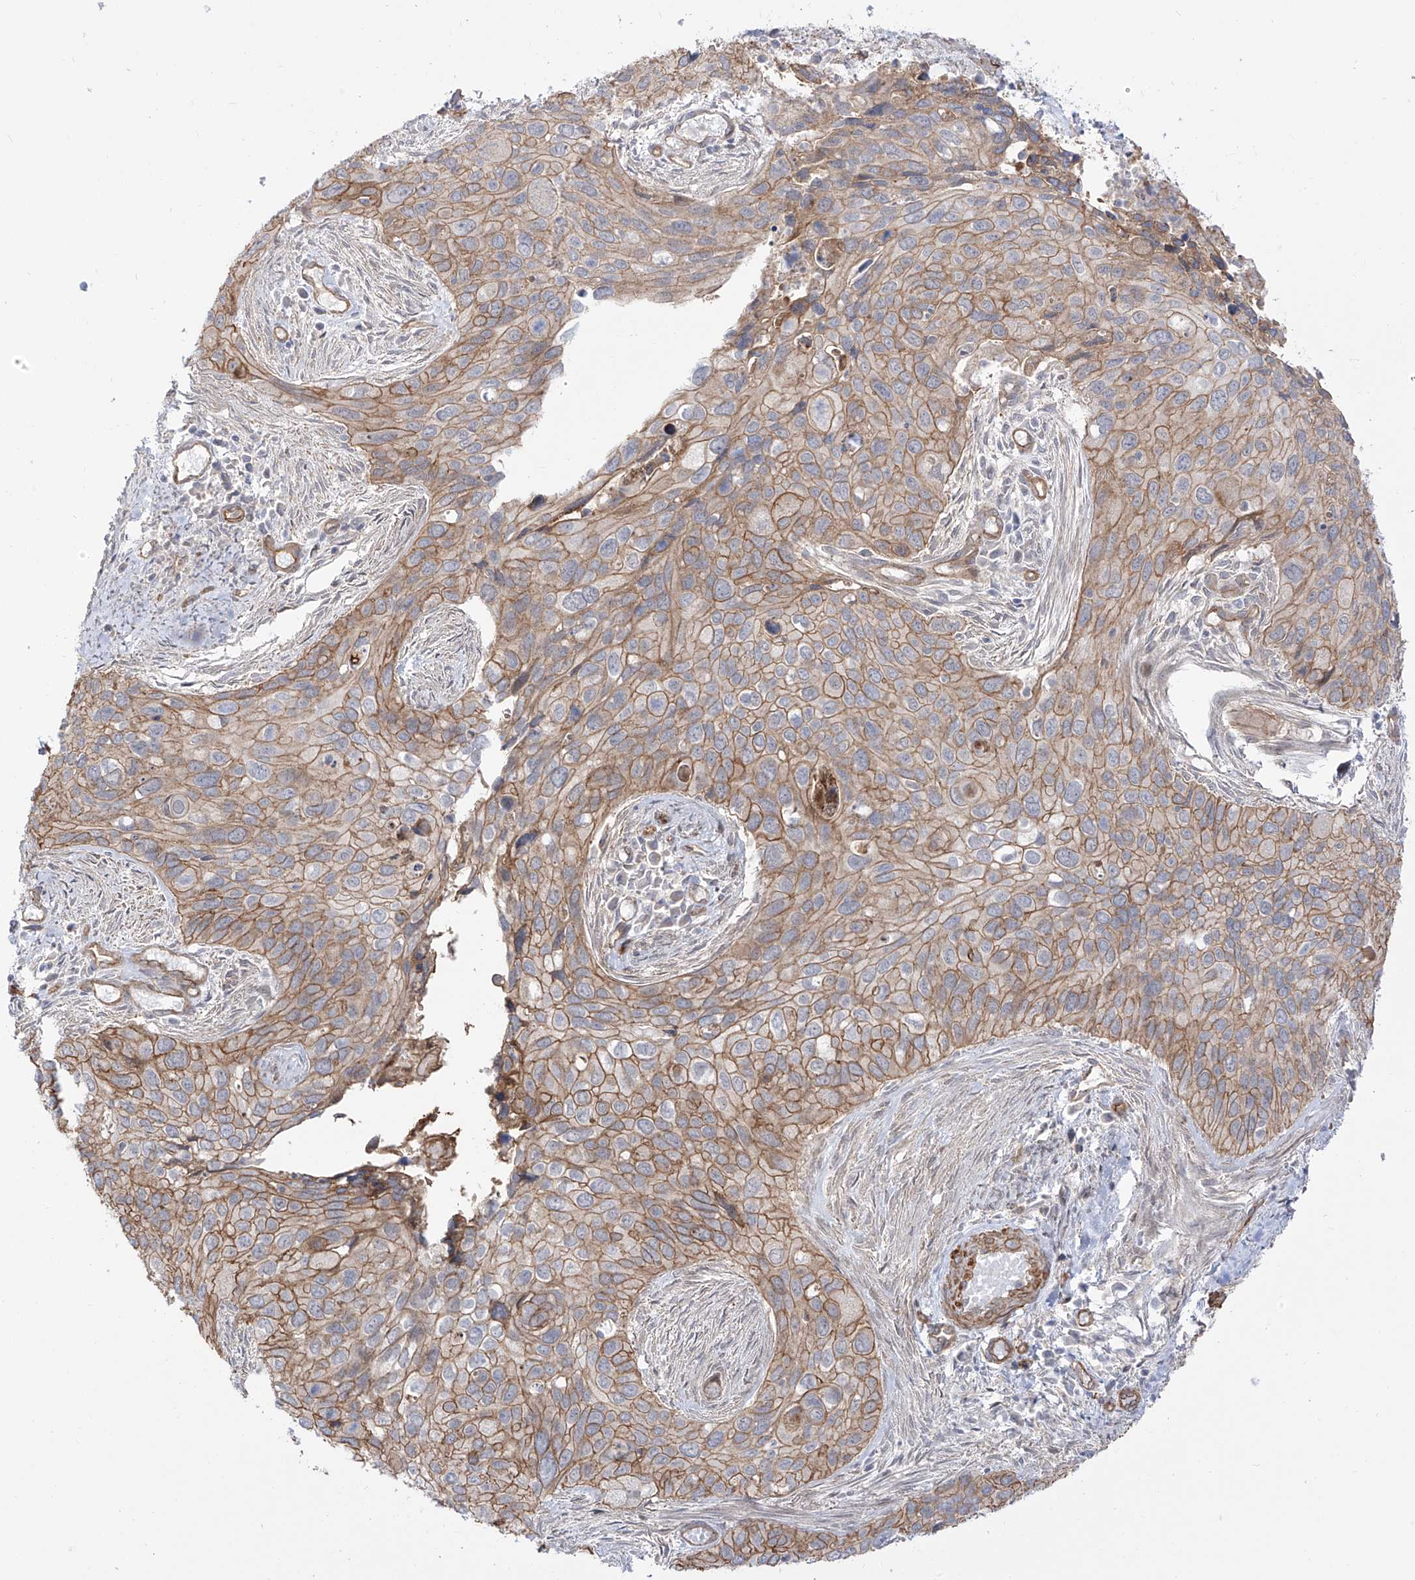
{"staining": {"intensity": "moderate", "quantity": "25%-75%", "location": "cytoplasmic/membranous"}, "tissue": "cervical cancer", "cell_type": "Tumor cells", "image_type": "cancer", "snomed": [{"axis": "morphology", "description": "Squamous cell carcinoma, NOS"}, {"axis": "topography", "description": "Cervix"}], "caption": "Squamous cell carcinoma (cervical) tissue displays moderate cytoplasmic/membranous expression in about 25%-75% of tumor cells, visualized by immunohistochemistry.", "gene": "ZNF180", "patient": {"sex": "female", "age": 55}}